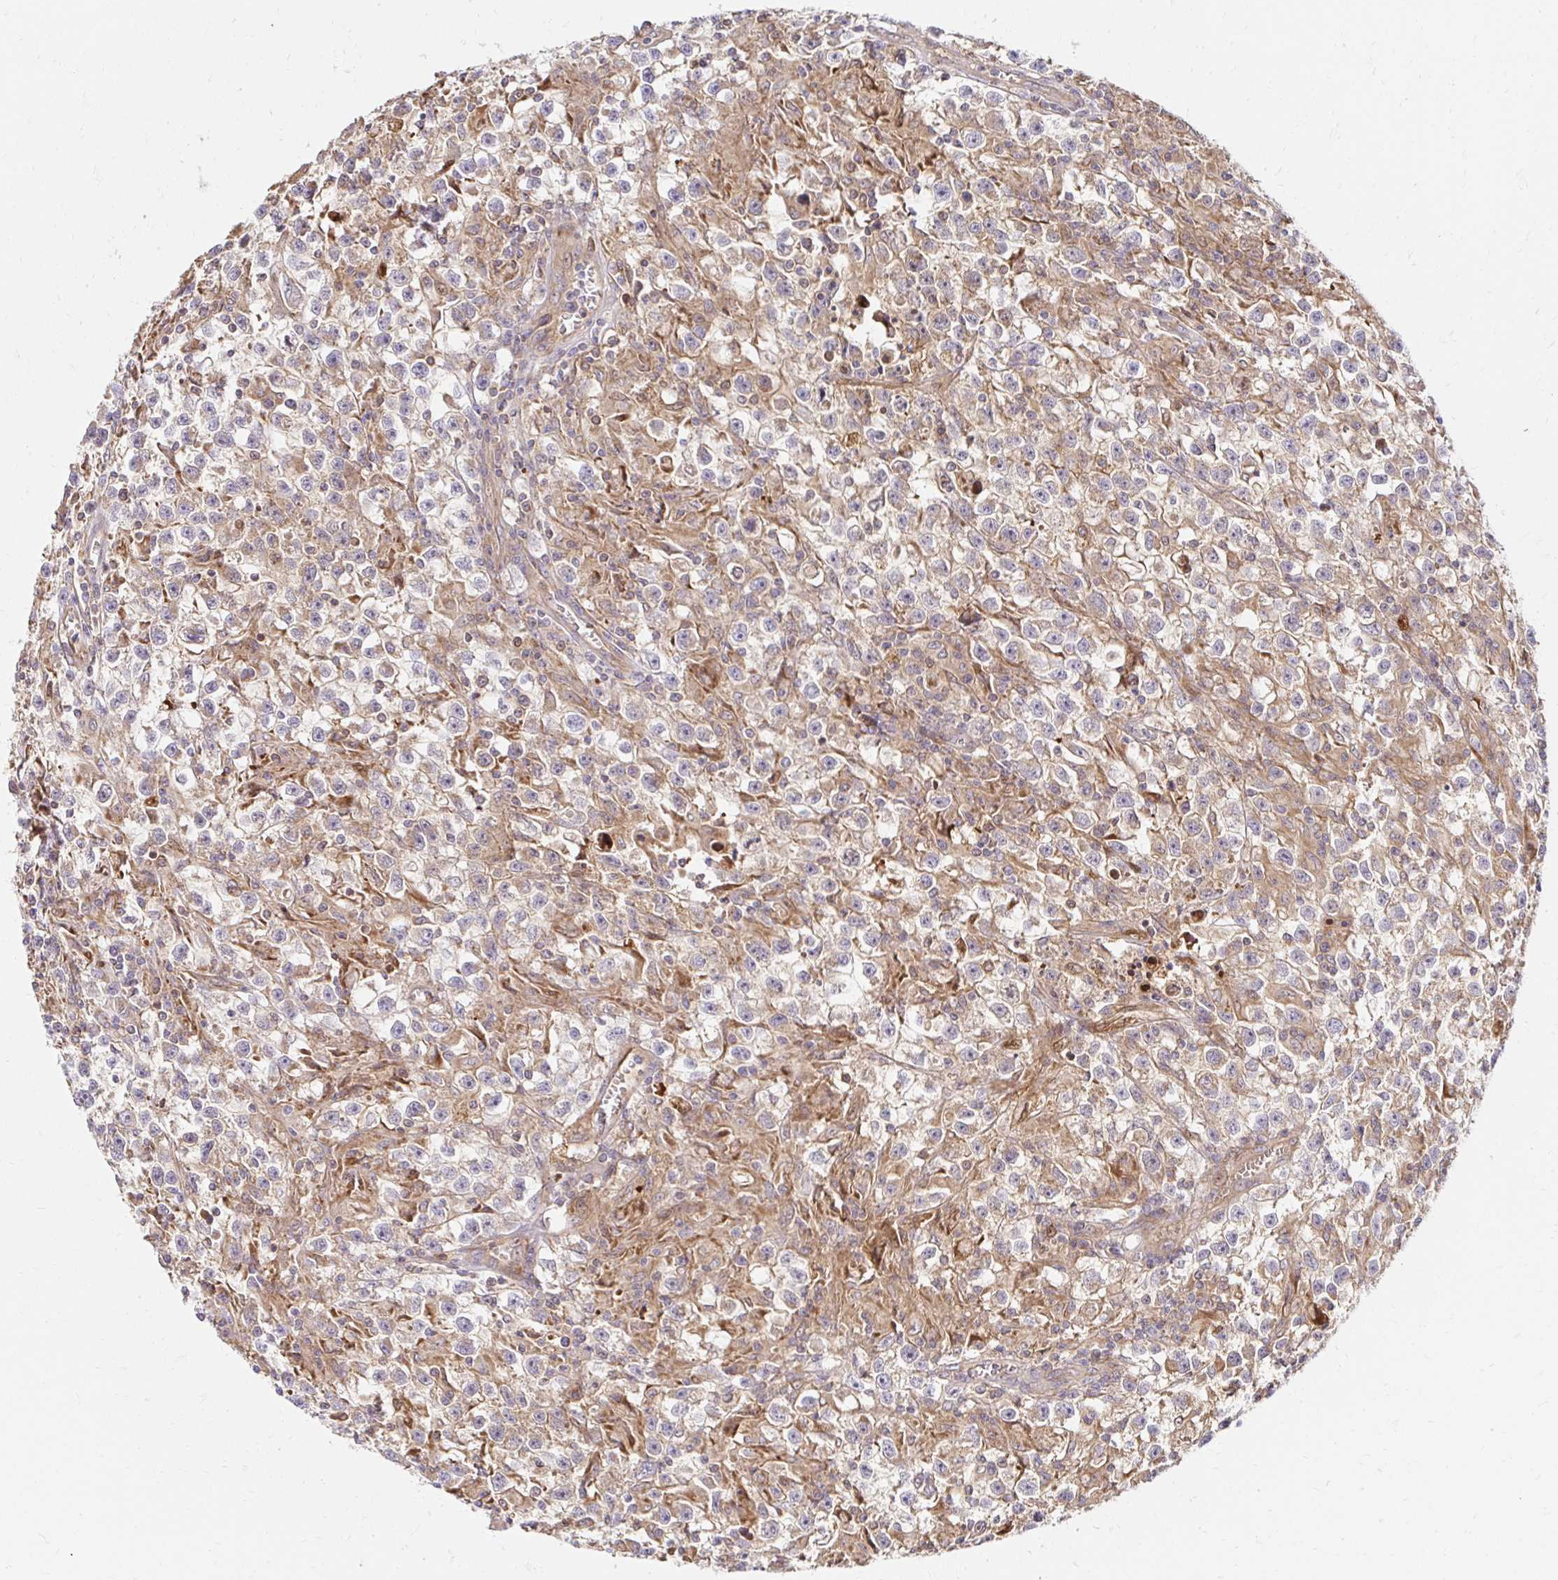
{"staining": {"intensity": "negative", "quantity": "none", "location": "none"}, "tissue": "testis cancer", "cell_type": "Tumor cells", "image_type": "cancer", "snomed": [{"axis": "morphology", "description": "Seminoma, NOS"}, {"axis": "topography", "description": "Testis"}], "caption": "Human seminoma (testis) stained for a protein using immunohistochemistry reveals no expression in tumor cells.", "gene": "ITGA2", "patient": {"sex": "male", "age": 31}}